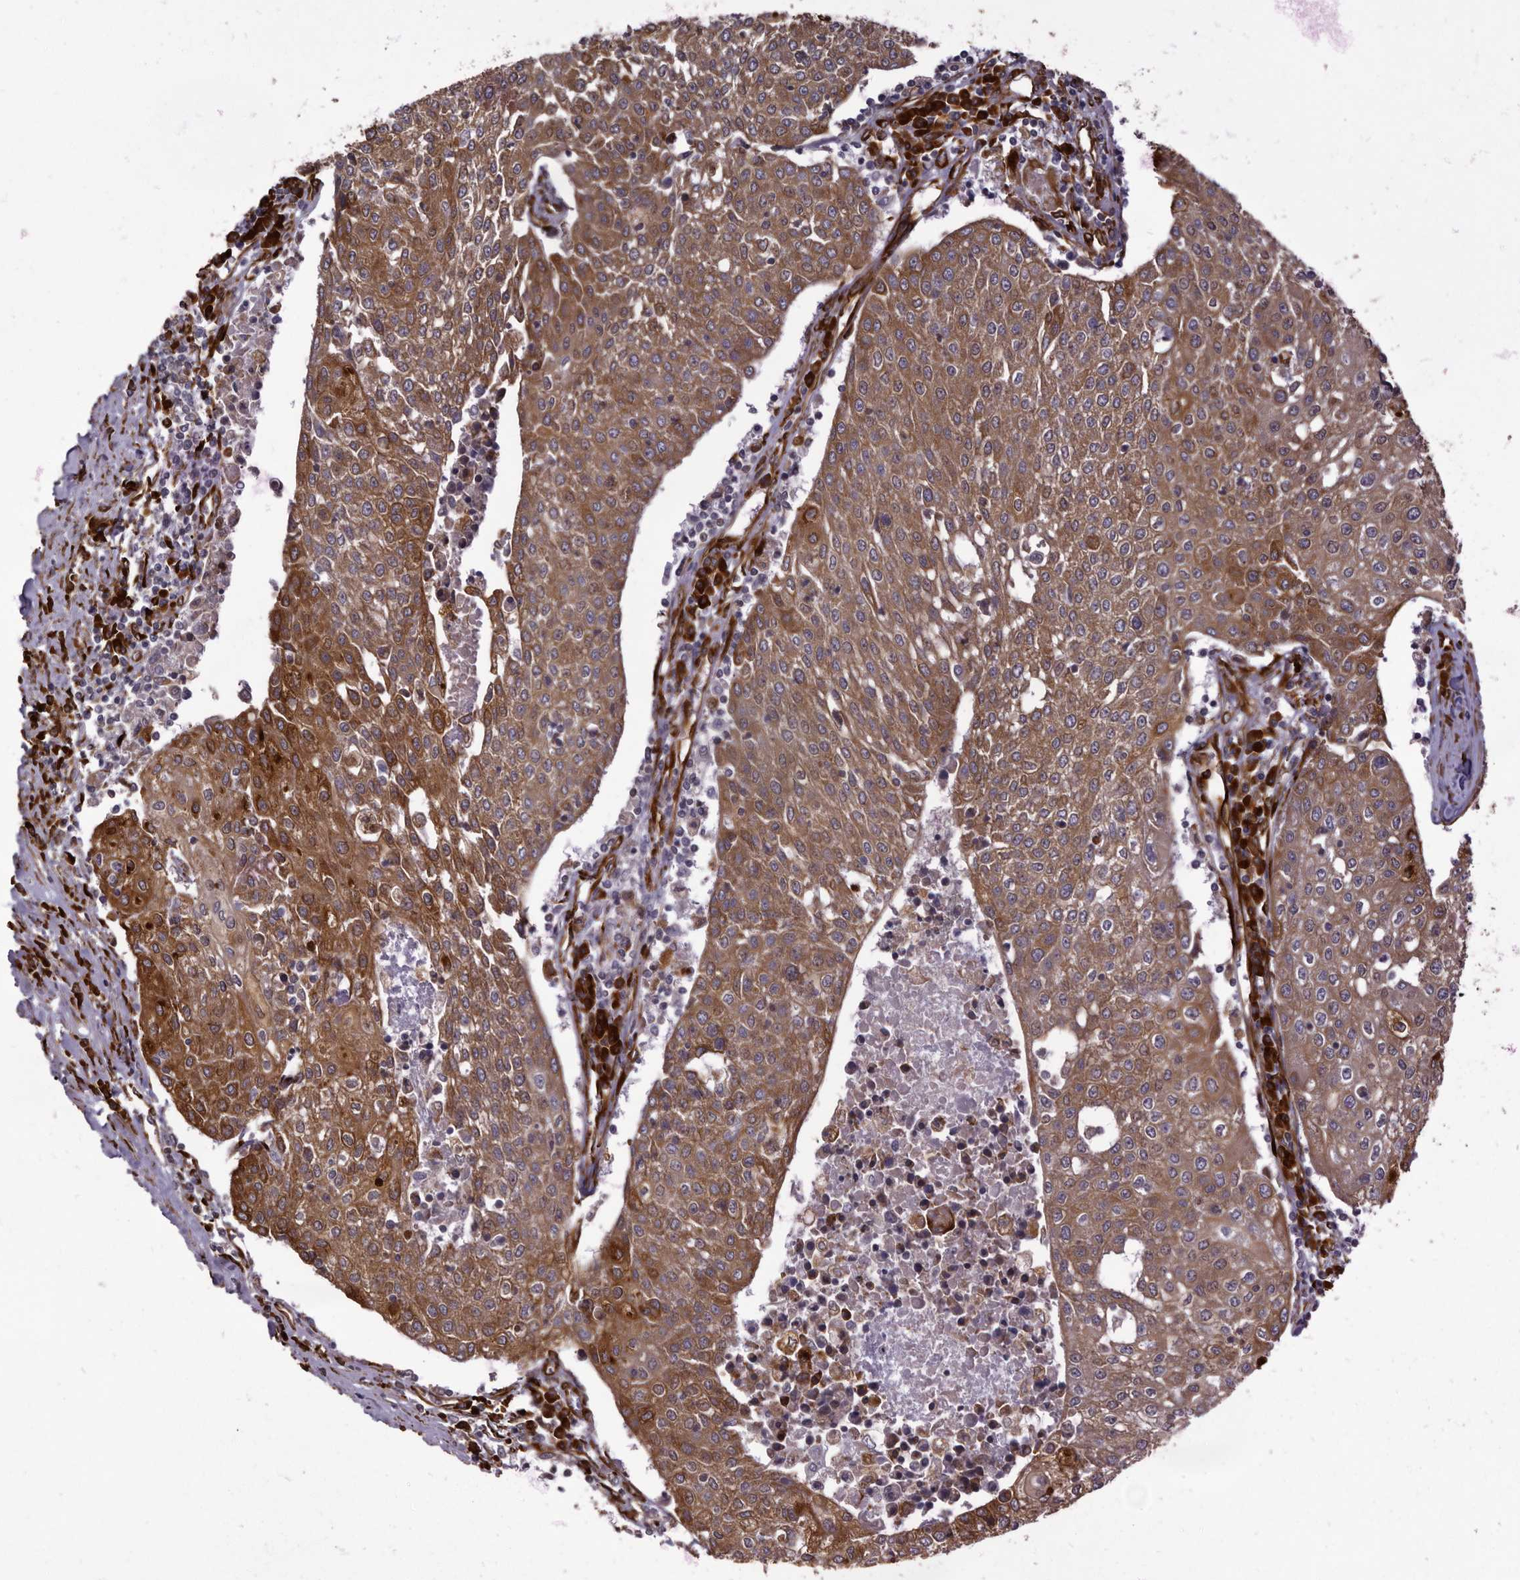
{"staining": {"intensity": "moderate", "quantity": ">75%", "location": "cytoplasmic/membranous"}, "tissue": "urothelial cancer", "cell_type": "Tumor cells", "image_type": "cancer", "snomed": [{"axis": "morphology", "description": "Urothelial carcinoma, High grade"}, {"axis": "topography", "description": "Urinary bladder"}], "caption": "Brown immunohistochemical staining in human urothelial carcinoma (high-grade) demonstrates moderate cytoplasmic/membranous staining in approximately >75% of tumor cells.", "gene": "WDTC1", "patient": {"sex": "female", "age": 85}}